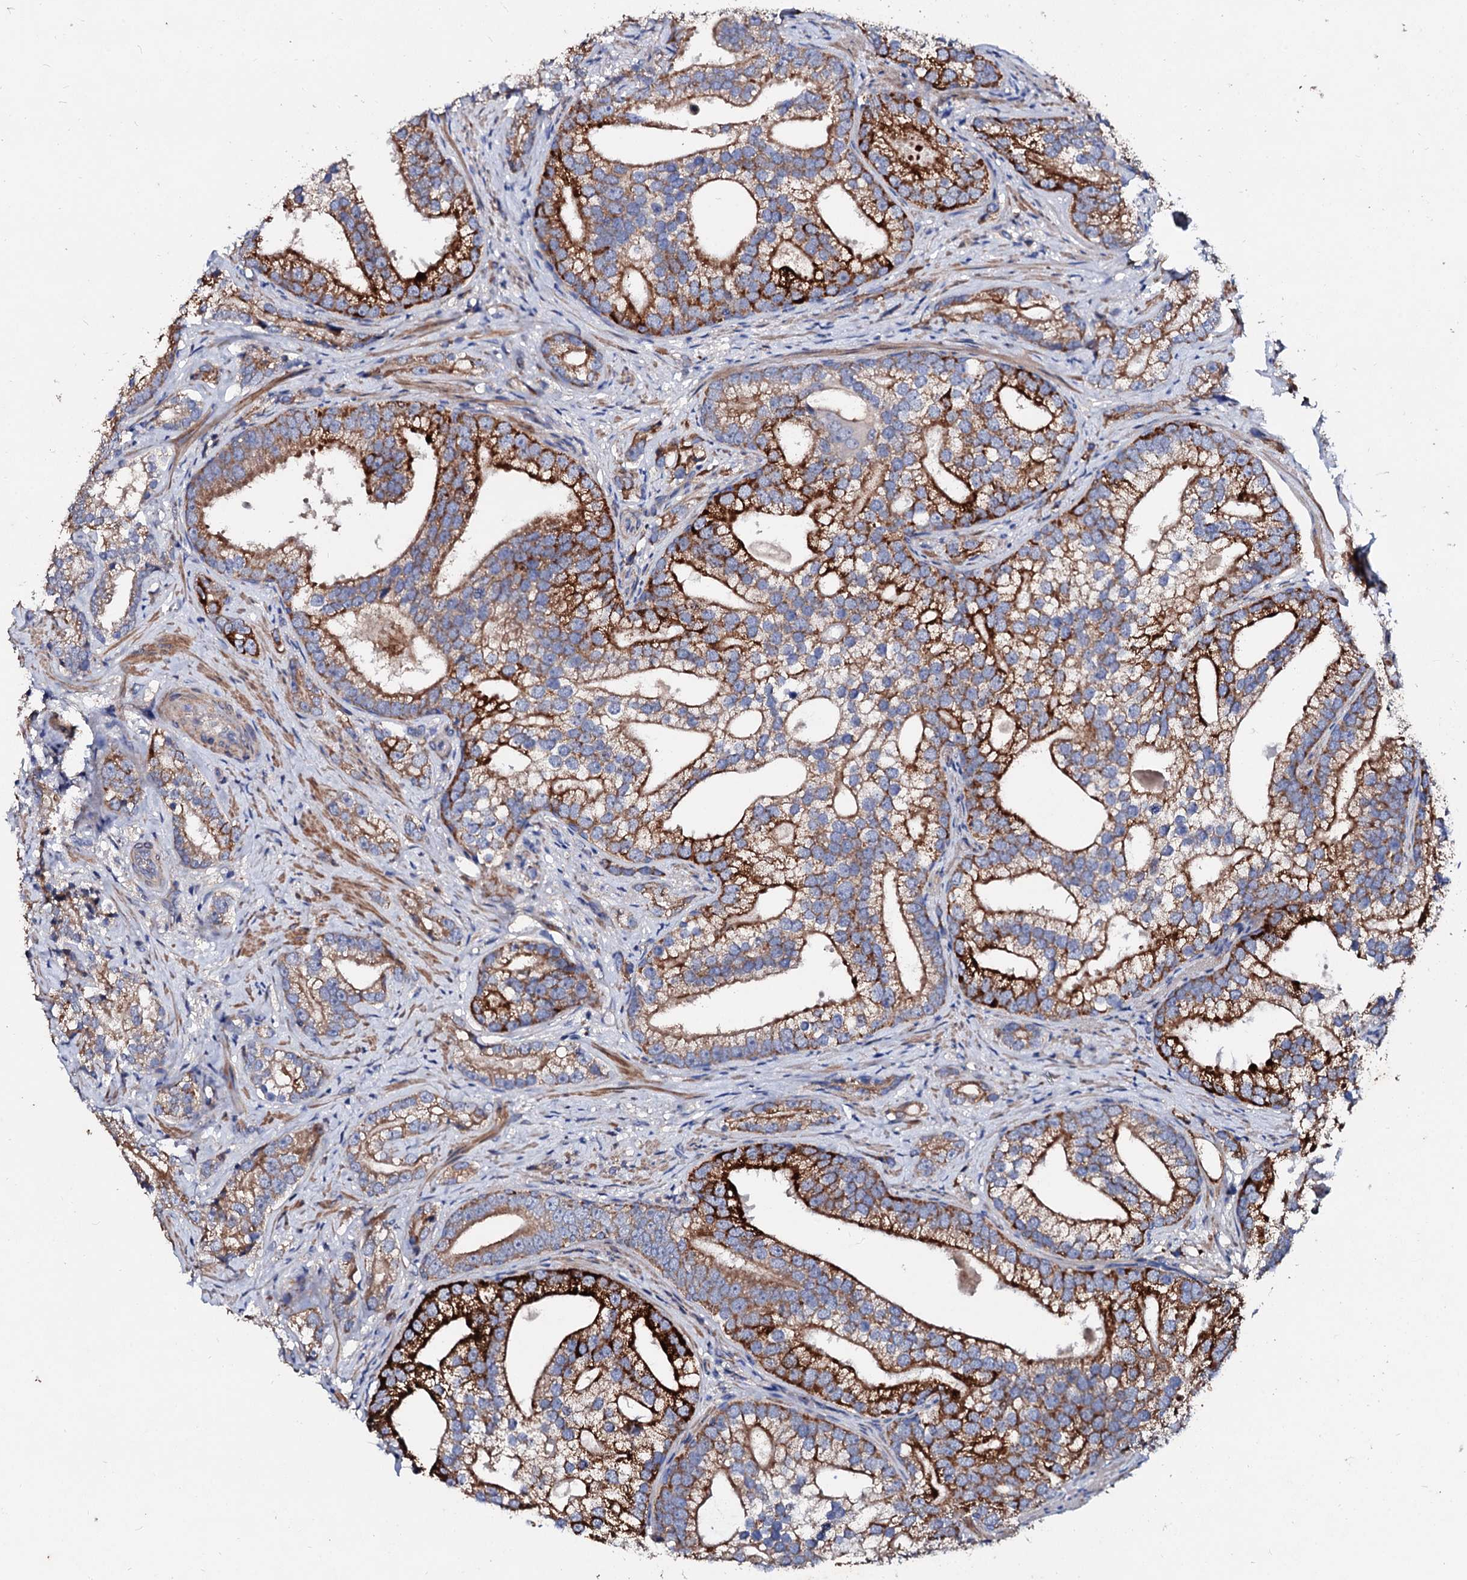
{"staining": {"intensity": "strong", "quantity": "25%-75%", "location": "cytoplasmic/membranous"}, "tissue": "prostate cancer", "cell_type": "Tumor cells", "image_type": "cancer", "snomed": [{"axis": "morphology", "description": "Adenocarcinoma, High grade"}, {"axis": "topography", "description": "Prostate"}], "caption": "Immunohistochemical staining of human adenocarcinoma (high-grade) (prostate) displays high levels of strong cytoplasmic/membranous staining in about 25%-75% of tumor cells.", "gene": "FIBIN", "patient": {"sex": "male", "age": 75}}